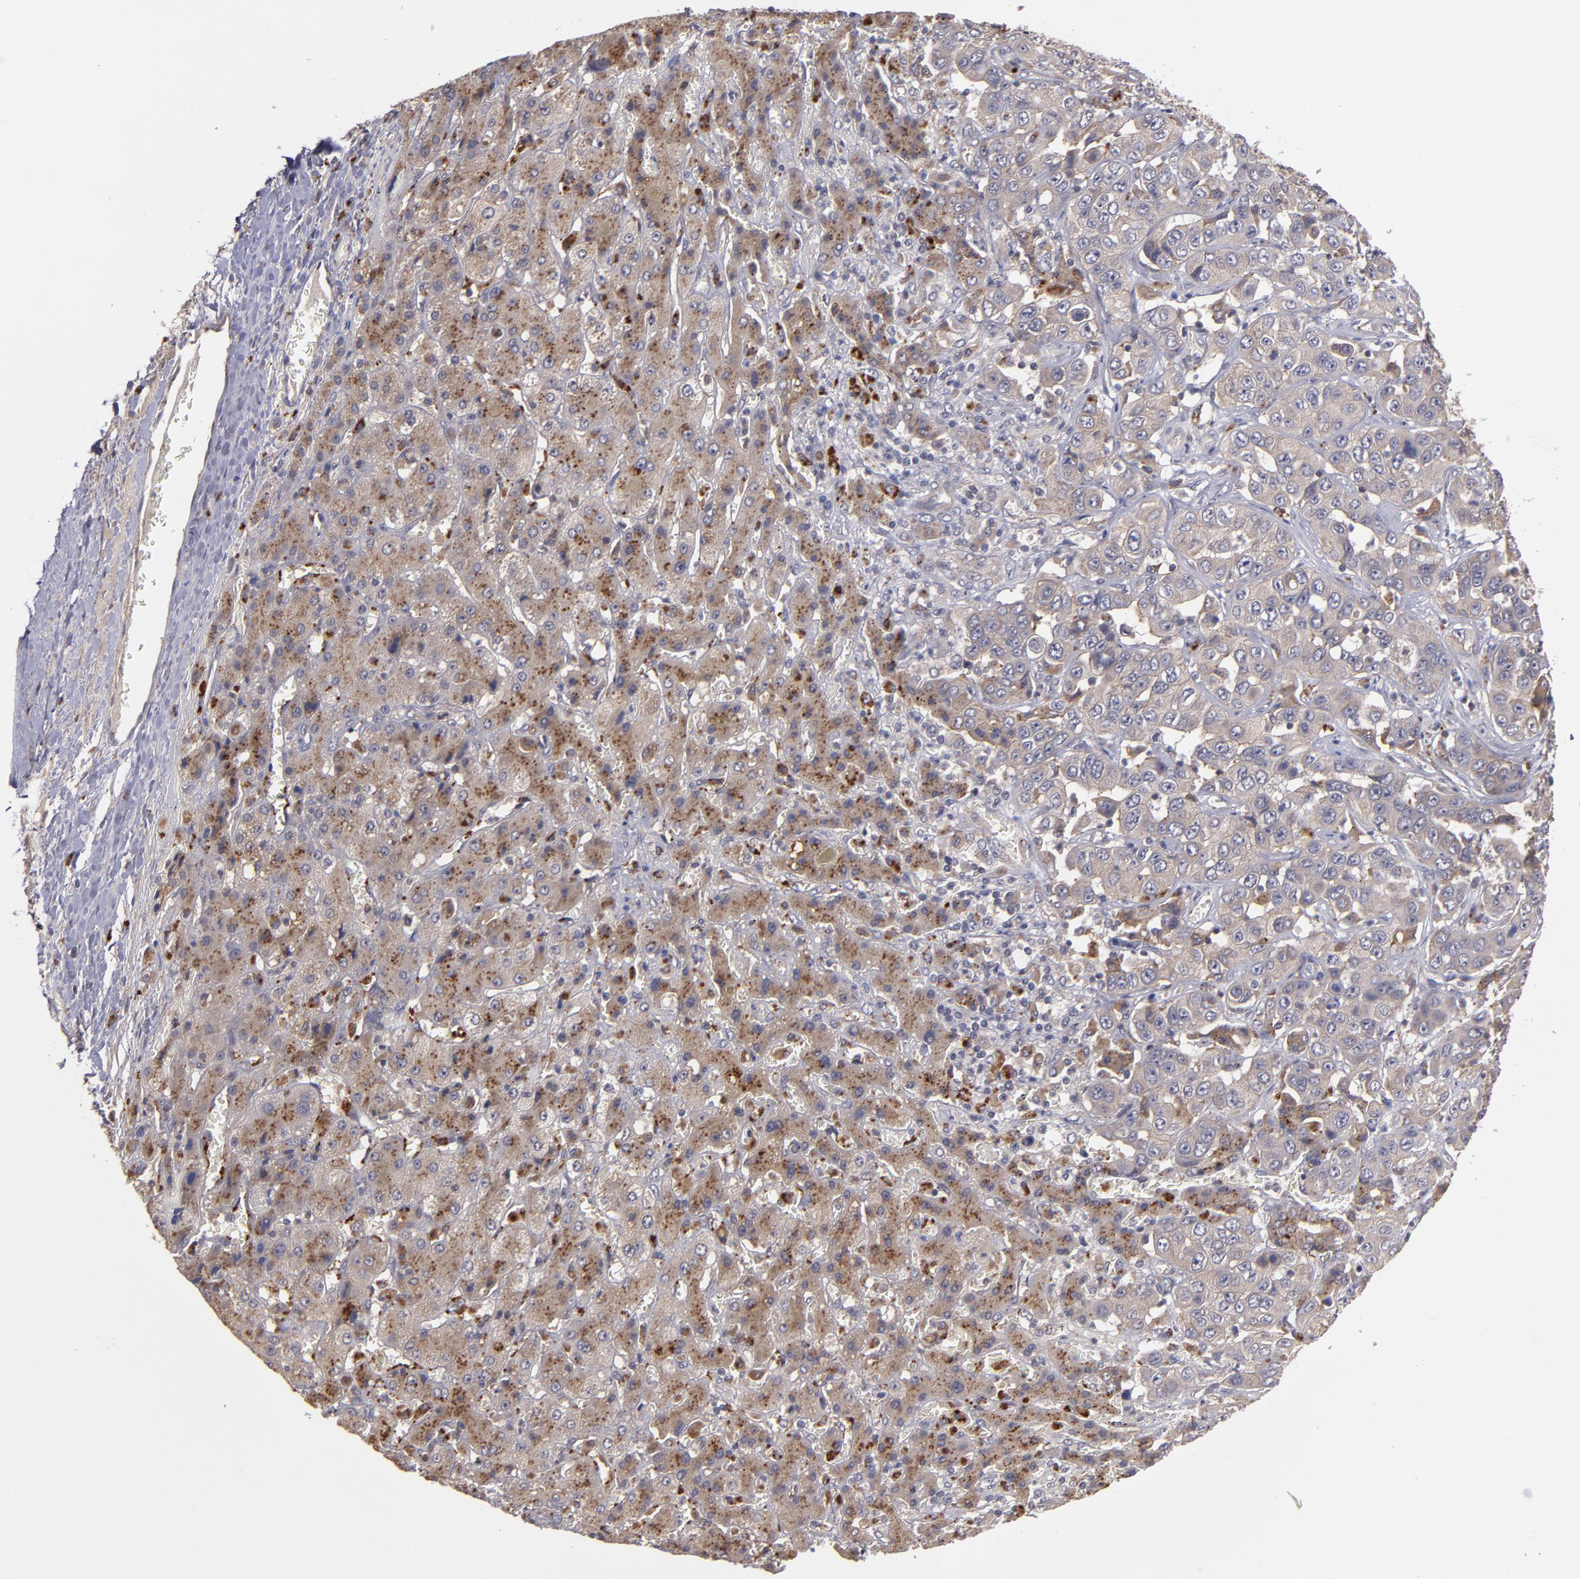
{"staining": {"intensity": "weak", "quantity": ">75%", "location": "cytoplasmic/membranous"}, "tissue": "liver cancer", "cell_type": "Tumor cells", "image_type": "cancer", "snomed": [{"axis": "morphology", "description": "Cholangiocarcinoma"}, {"axis": "topography", "description": "Liver"}], "caption": "Immunohistochemistry of liver cancer exhibits low levels of weak cytoplasmic/membranous positivity in about >75% of tumor cells.", "gene": "CTSO", "patient": {"sex": "female", "age": 52}}